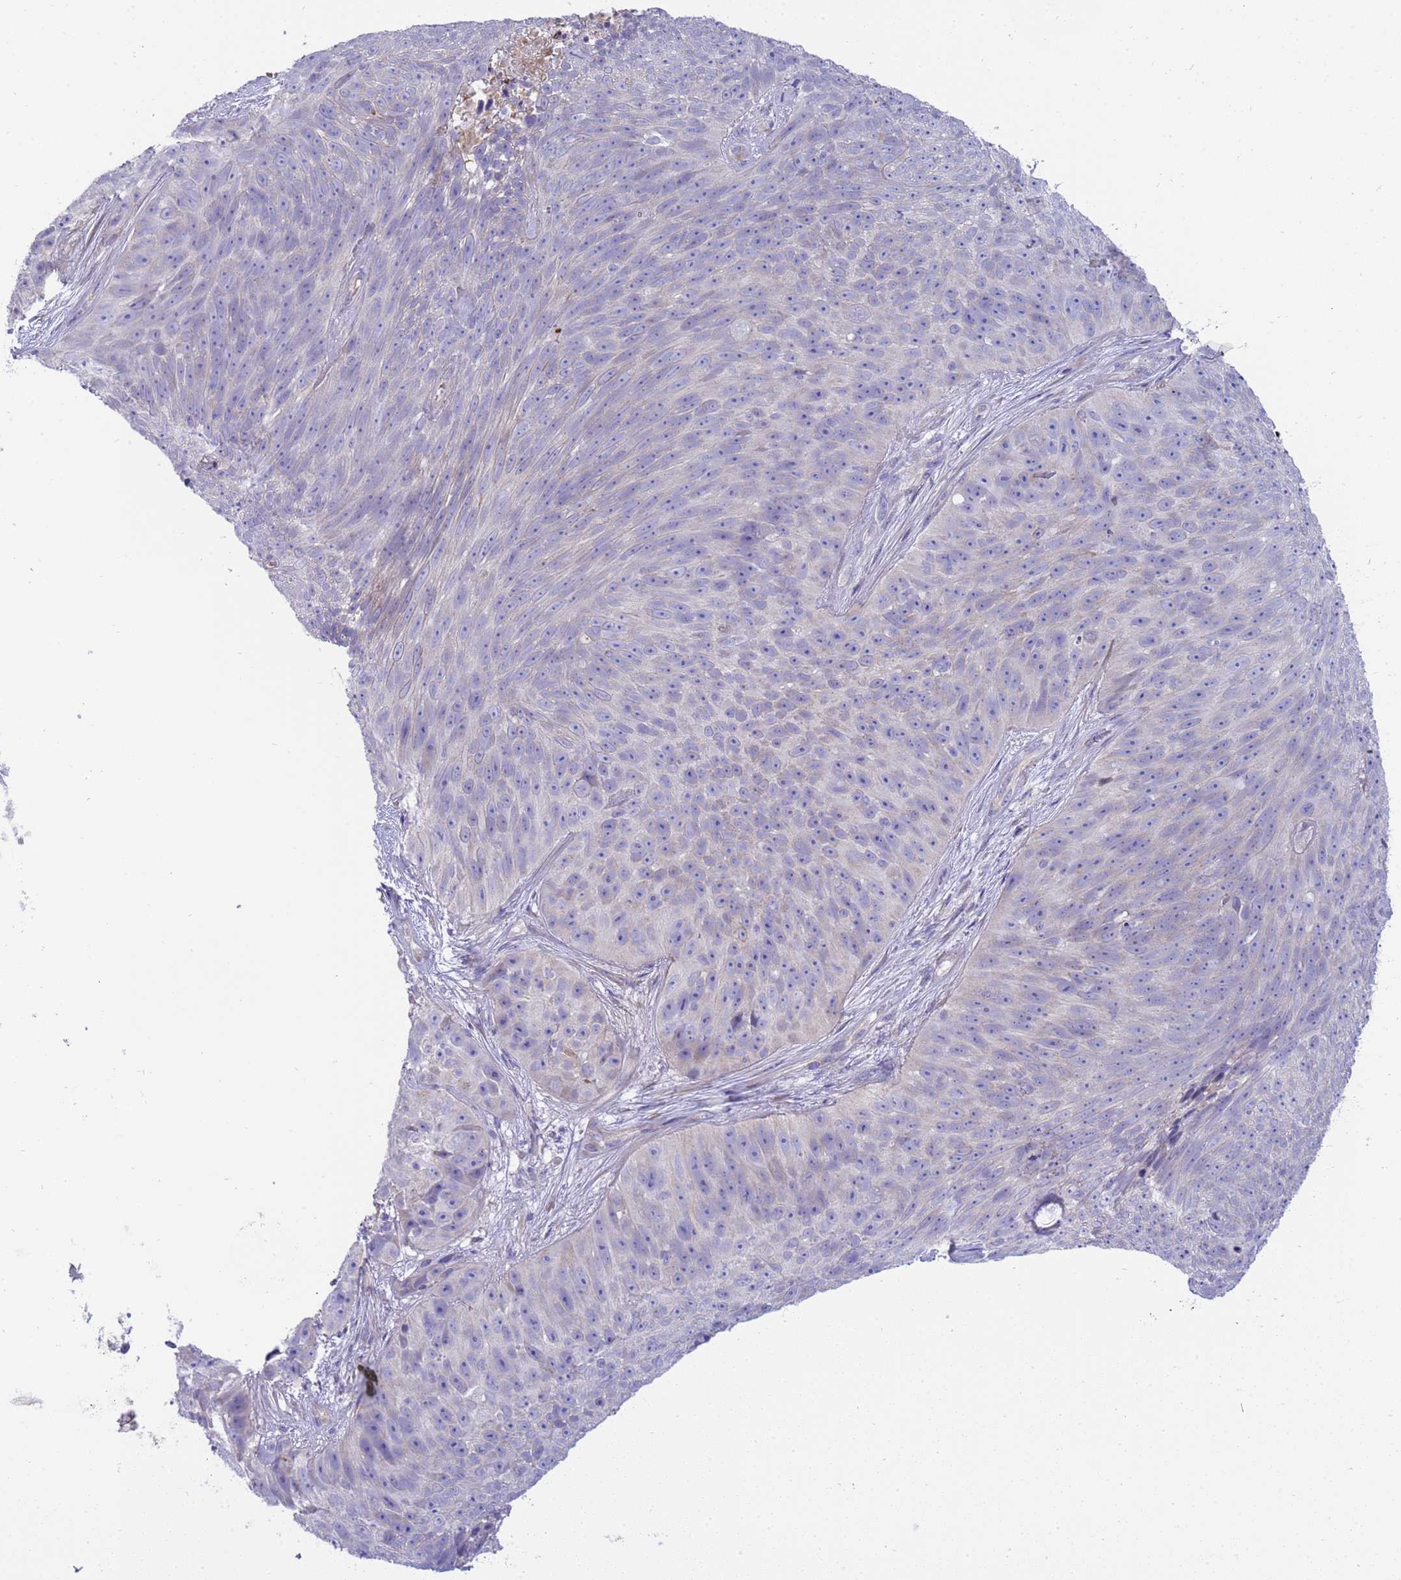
{"staining": {"intensity": "negative", "quantity": "none", "location": "none"}, "tissue": "skin cancer", "cell_type": "Tumor cells", "image_type": "cancer", "snomed": [{"axis": "morphology", "description": "Squamous cell carcinoma, NOS"}, {"axis": "topography", "description": "Skin"}], "caption": "Tumor cells are negative for protein expression in human skin cancer (squamous cell carcinoma).", "gene": "RIPPLY2", "patient": {"sex": "female", "age": 87}}